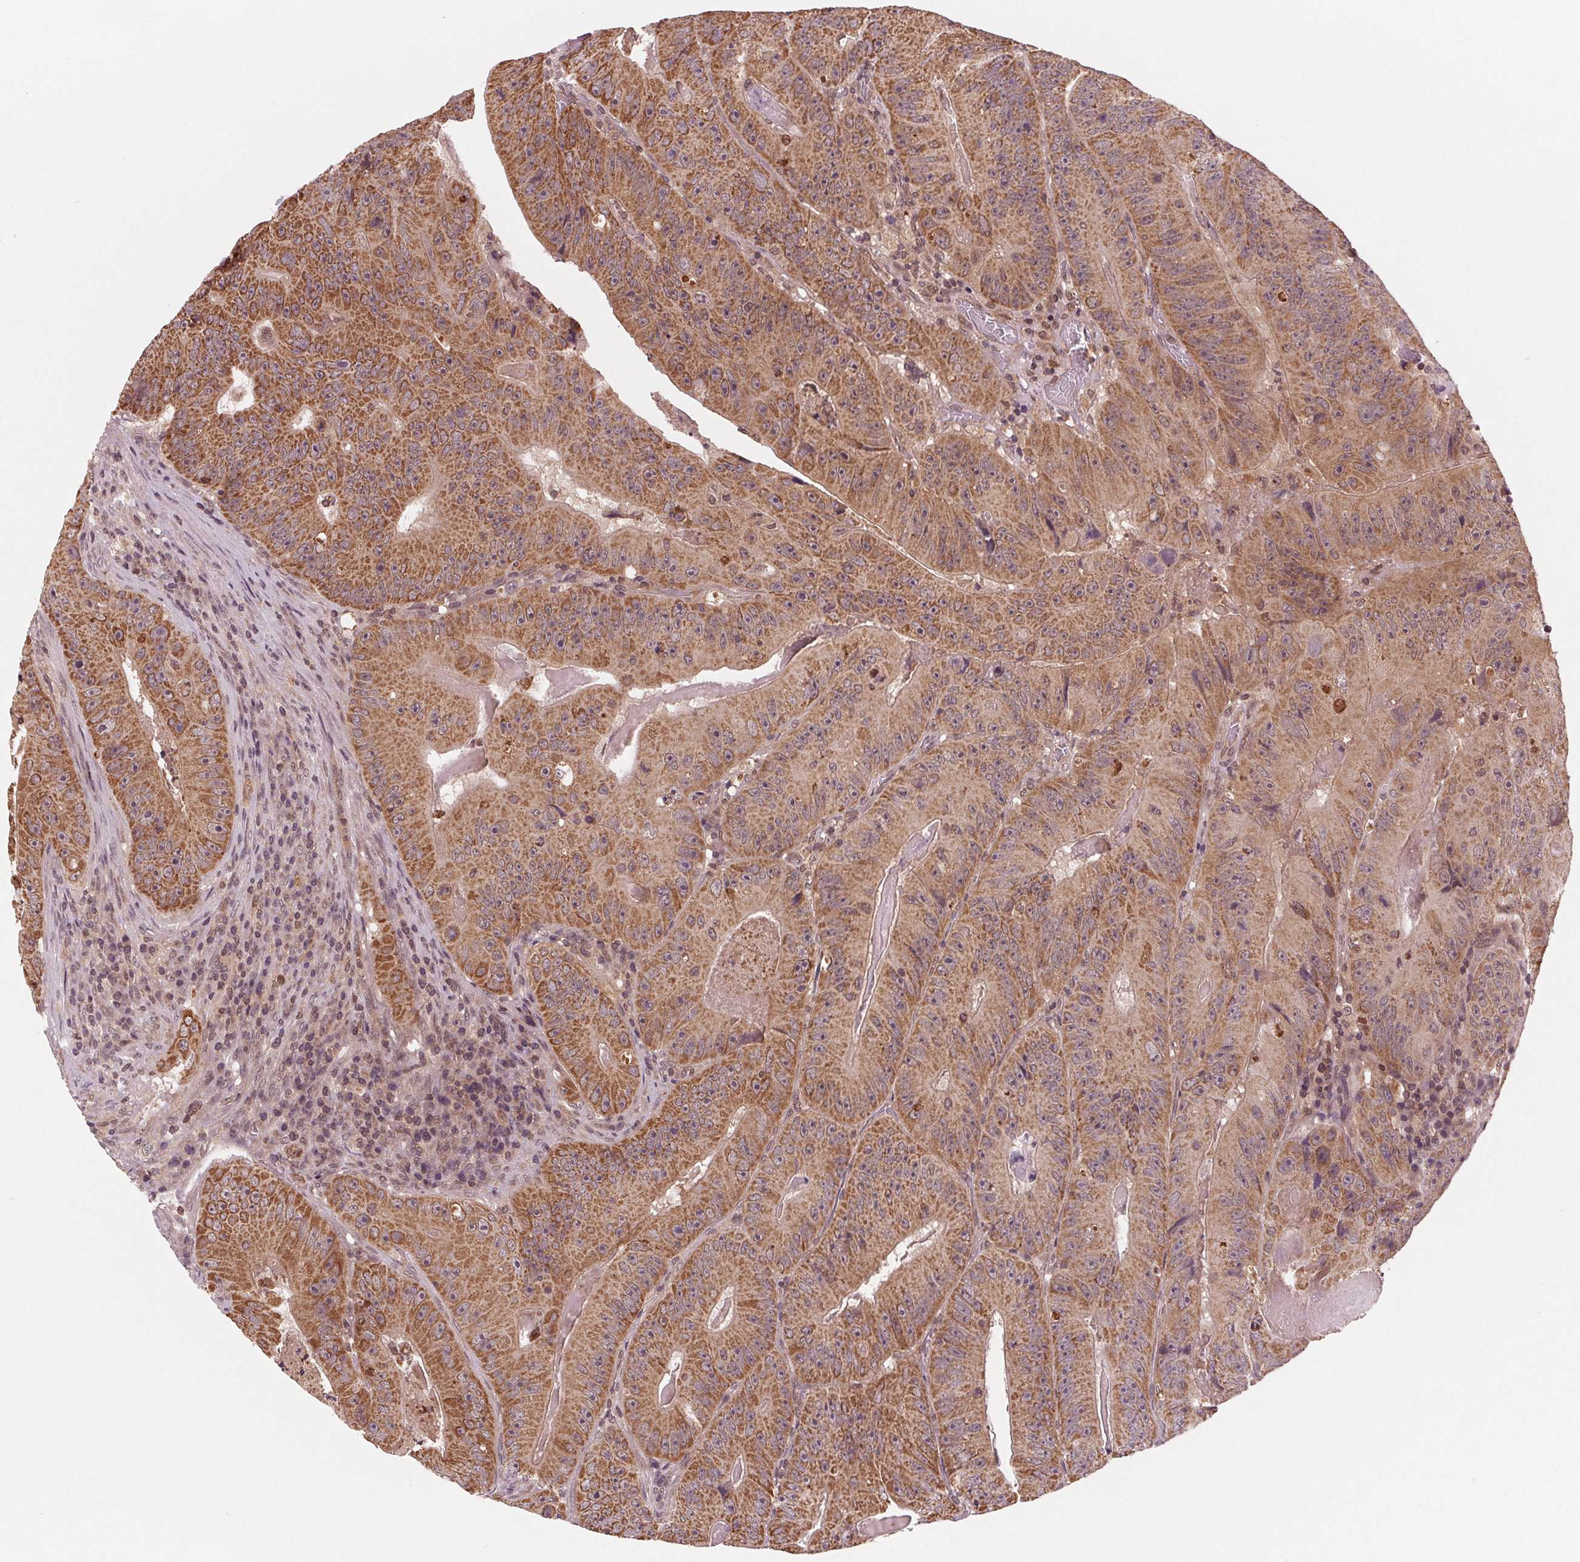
{"staining": {"intensity": "moderate", "quantity": ">75%", "location": "cytoplasmic/membranous"}, "tissue": "colorectal cancer", "cell_type": "Tumor cells", "image_type": "cancer", "snomed": [{"axis": "morphology", "description": "Adenocarcinoma, NOS"}, {"axis": "topography", "description": "Colon"}], "caption": "Colorectal cancer (adenocarcinoma) tissue shows moderate cytoplasmic/membranous positivity in about >75% of tumor cells (Brightfield microscopy of DAB IHC at high magnification).", "gene": "STAT3", "patient": {"sex": "female", "age": 86}}